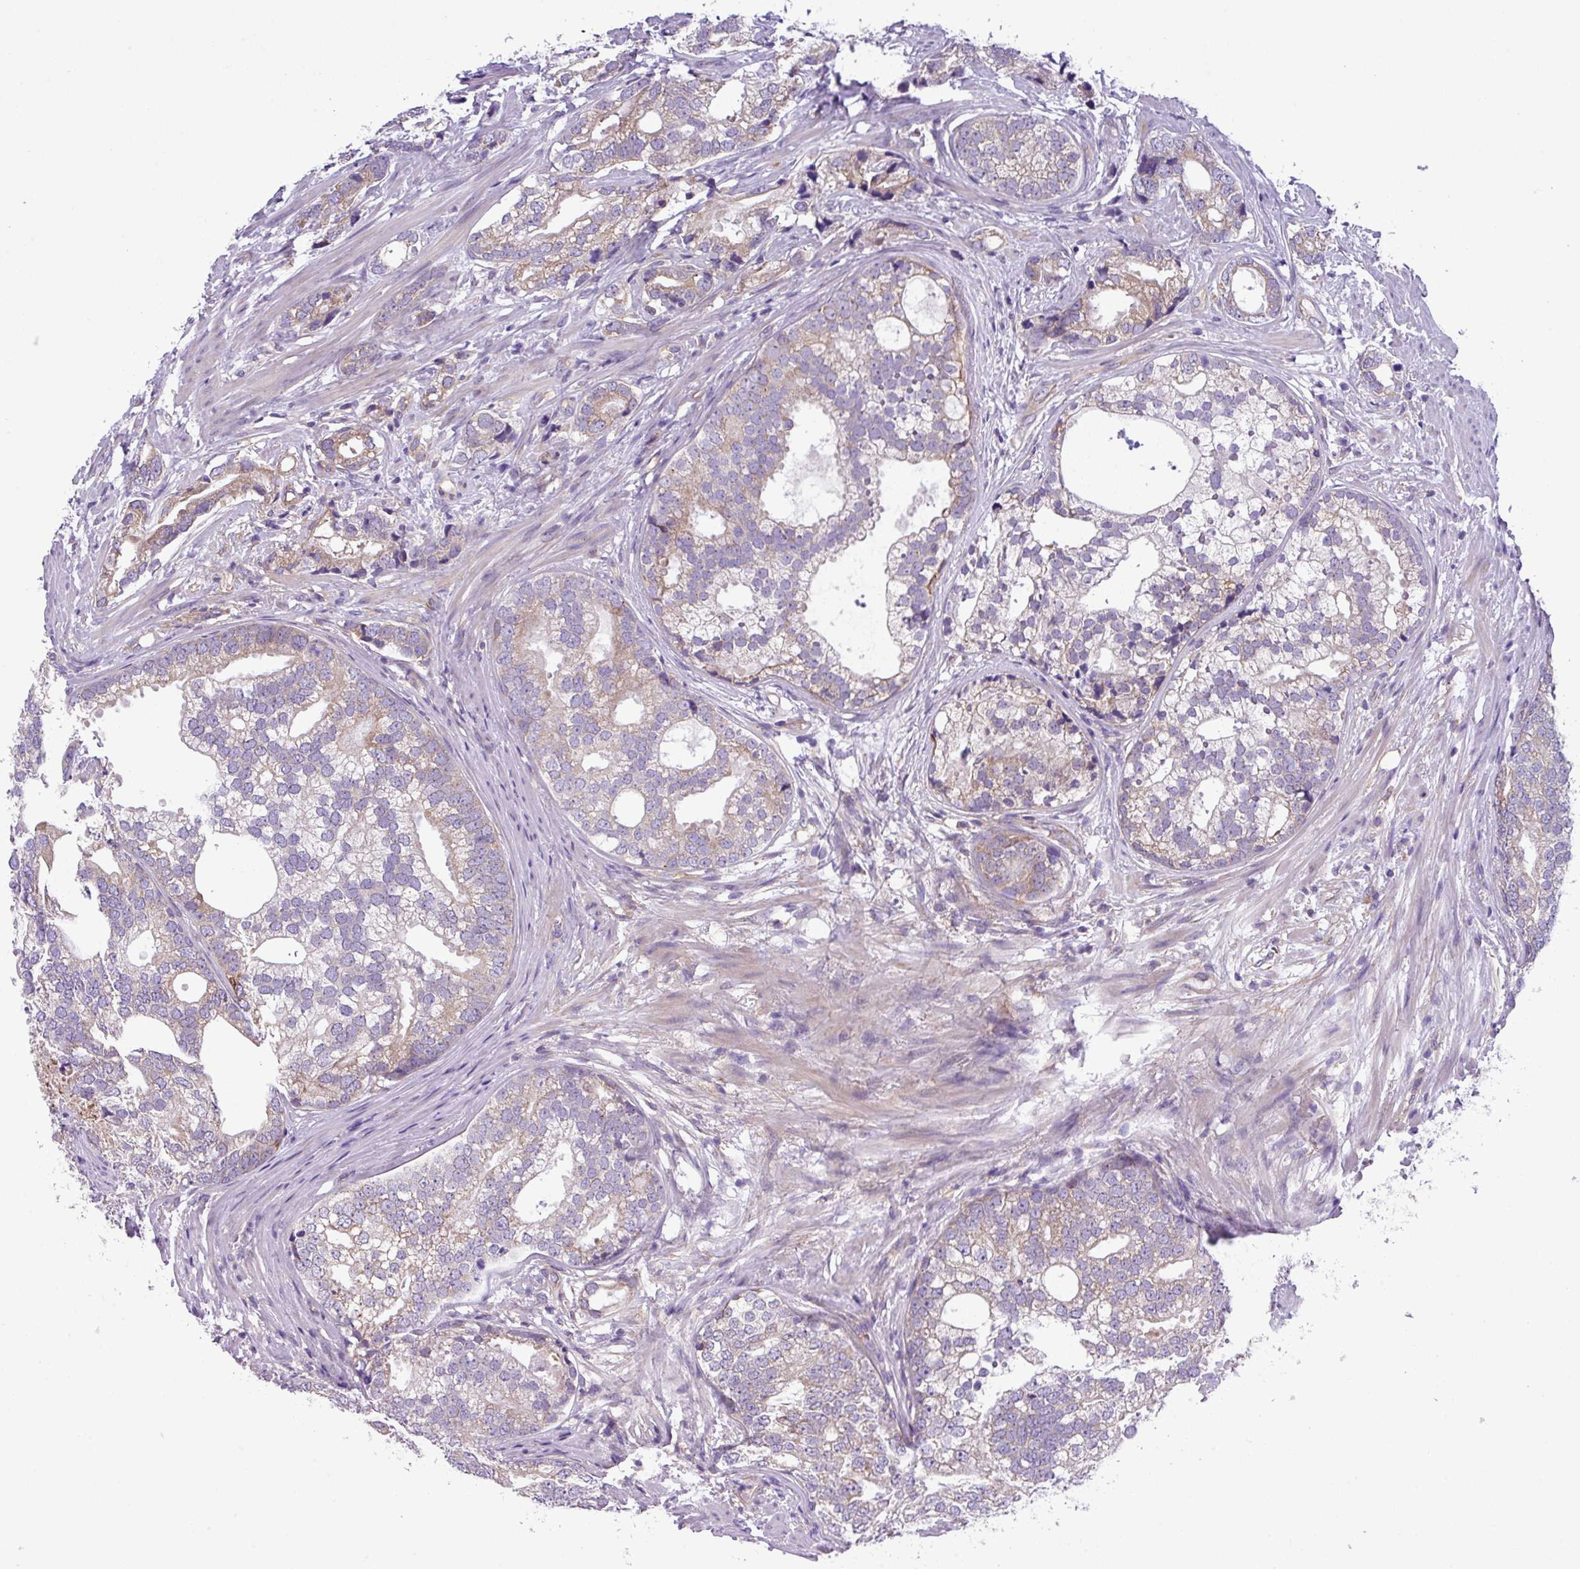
{"staining": {"intensity": "weak", "quantity": "25%-75%", "location": "cytoplasmic/membranous"}, "tissue": "prostate cancer", "cell_type": "Tumor cells", "image_type": "cancer", "snomed": [{"axis": "morphology", "description": "Adenocarcinoma, High grade"}, {"axis": "topography", "description": "Prostate"}], "caption": "The micrograph exhibits staining of high-grade adenocarcinoma (prostate), revealing weak cytoplasmic/membranous protein staining (brown color) within tumor cells.", "gene": "SLC23A2", "patient": {"sex": "male", "age": 75}}